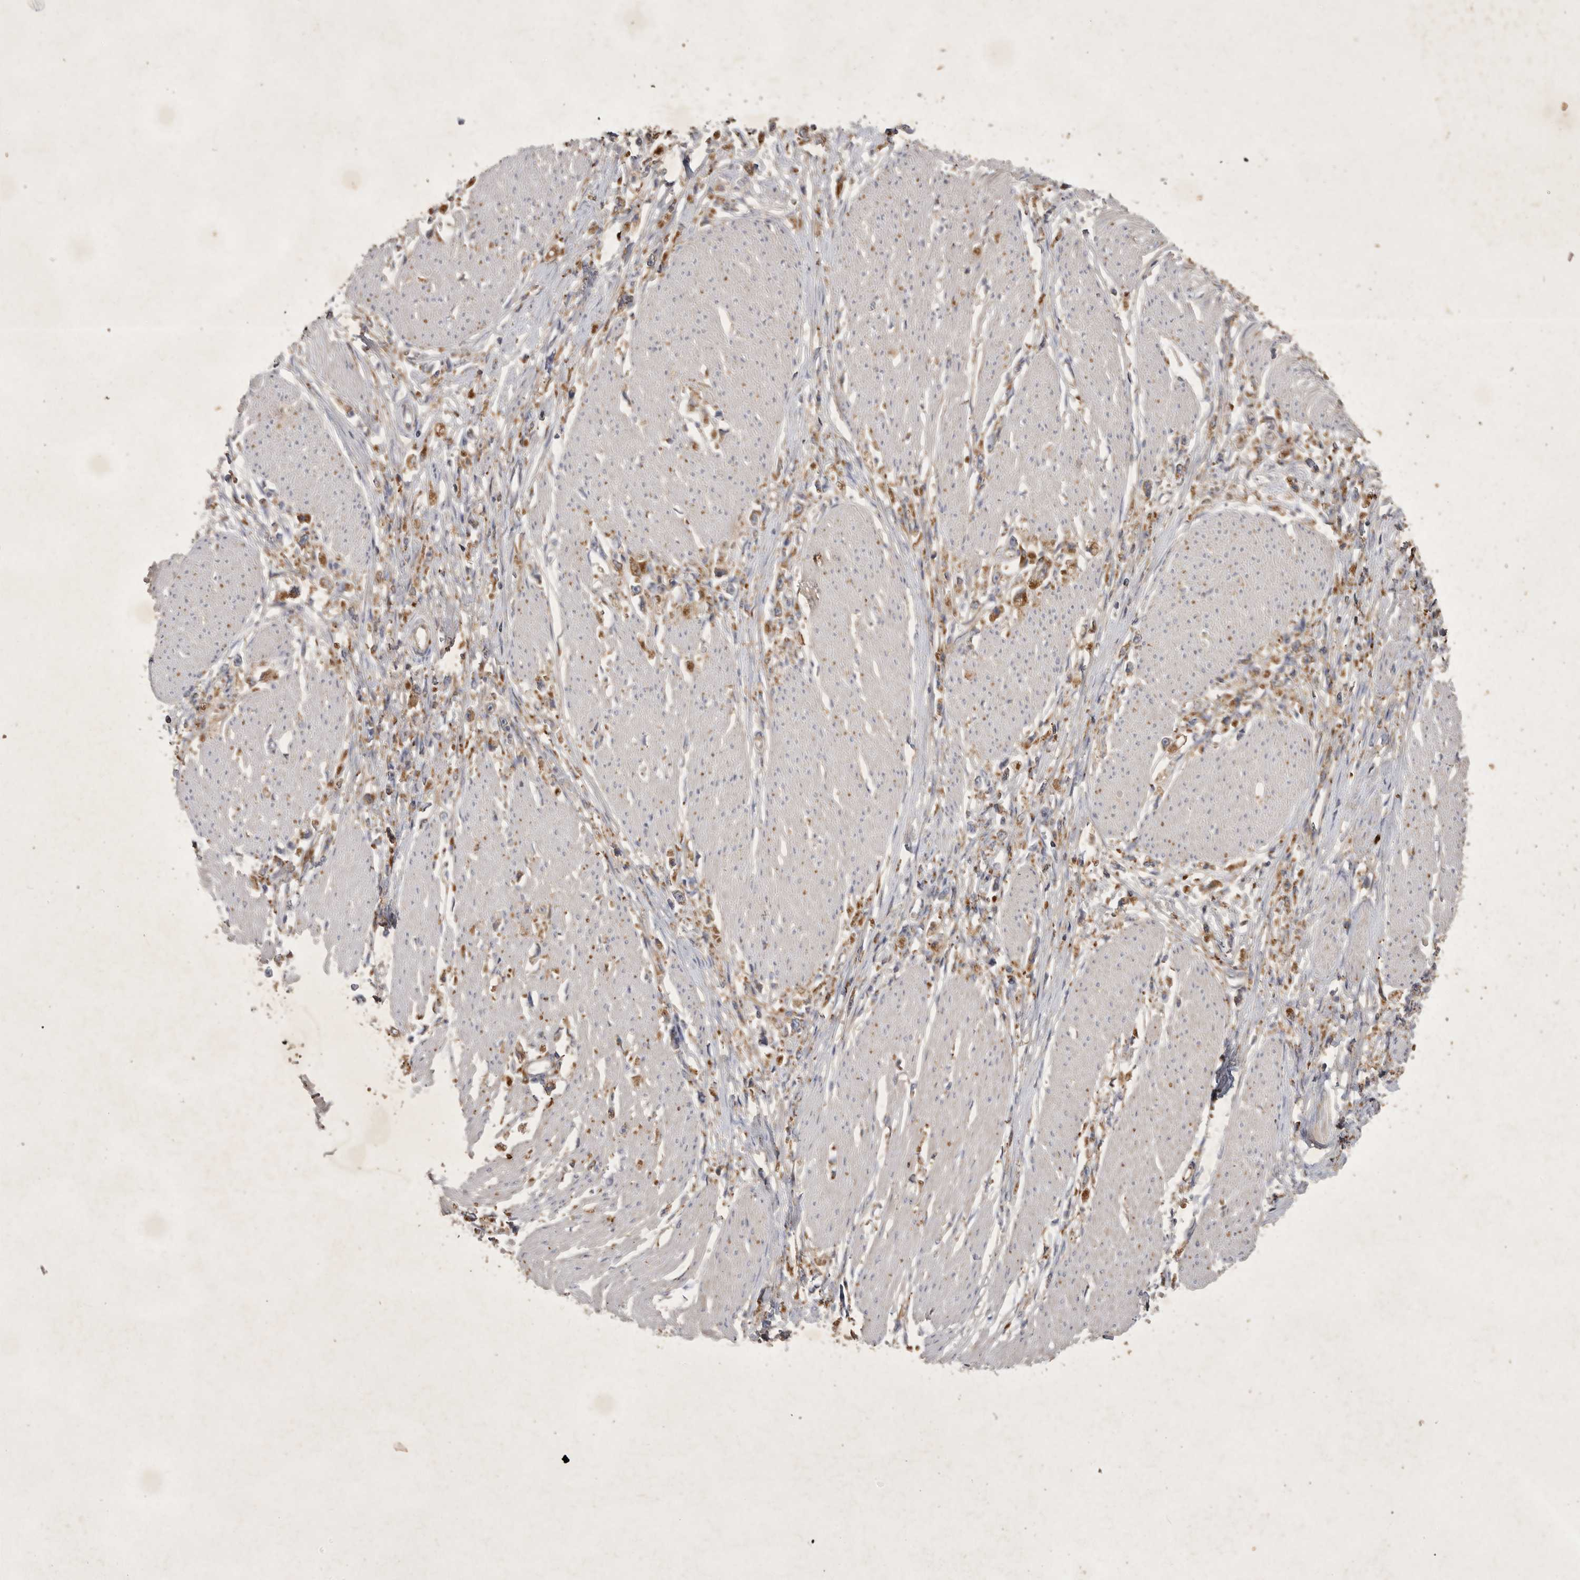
{"staining": {"intensity": "moderate", "quantity": ">75%", "location": "cytoplasmic/membranous"}, "tissue": "stomach cancer", "cell_type": "Tumor cells", "image_type": "cancer", "snomed": [{"axis": "morphology", "description": "Adenocarcinoma, NOS"}, {"axis": "topography", "description": "Stomach"}], "caption": "High-magnification brightfield microscopy of stomach cancer stained with DAB (brown) and counterstained with hematoxylin (blue). tumor cells exhibit moderate cytoplasmic/membranous positivity is present in about>75% of cells. (brown staining indicates protein expression, while blue staining denotes nuclei).", "gene": "MRPL41", "patient": {"sex": "female", "age": 59}}